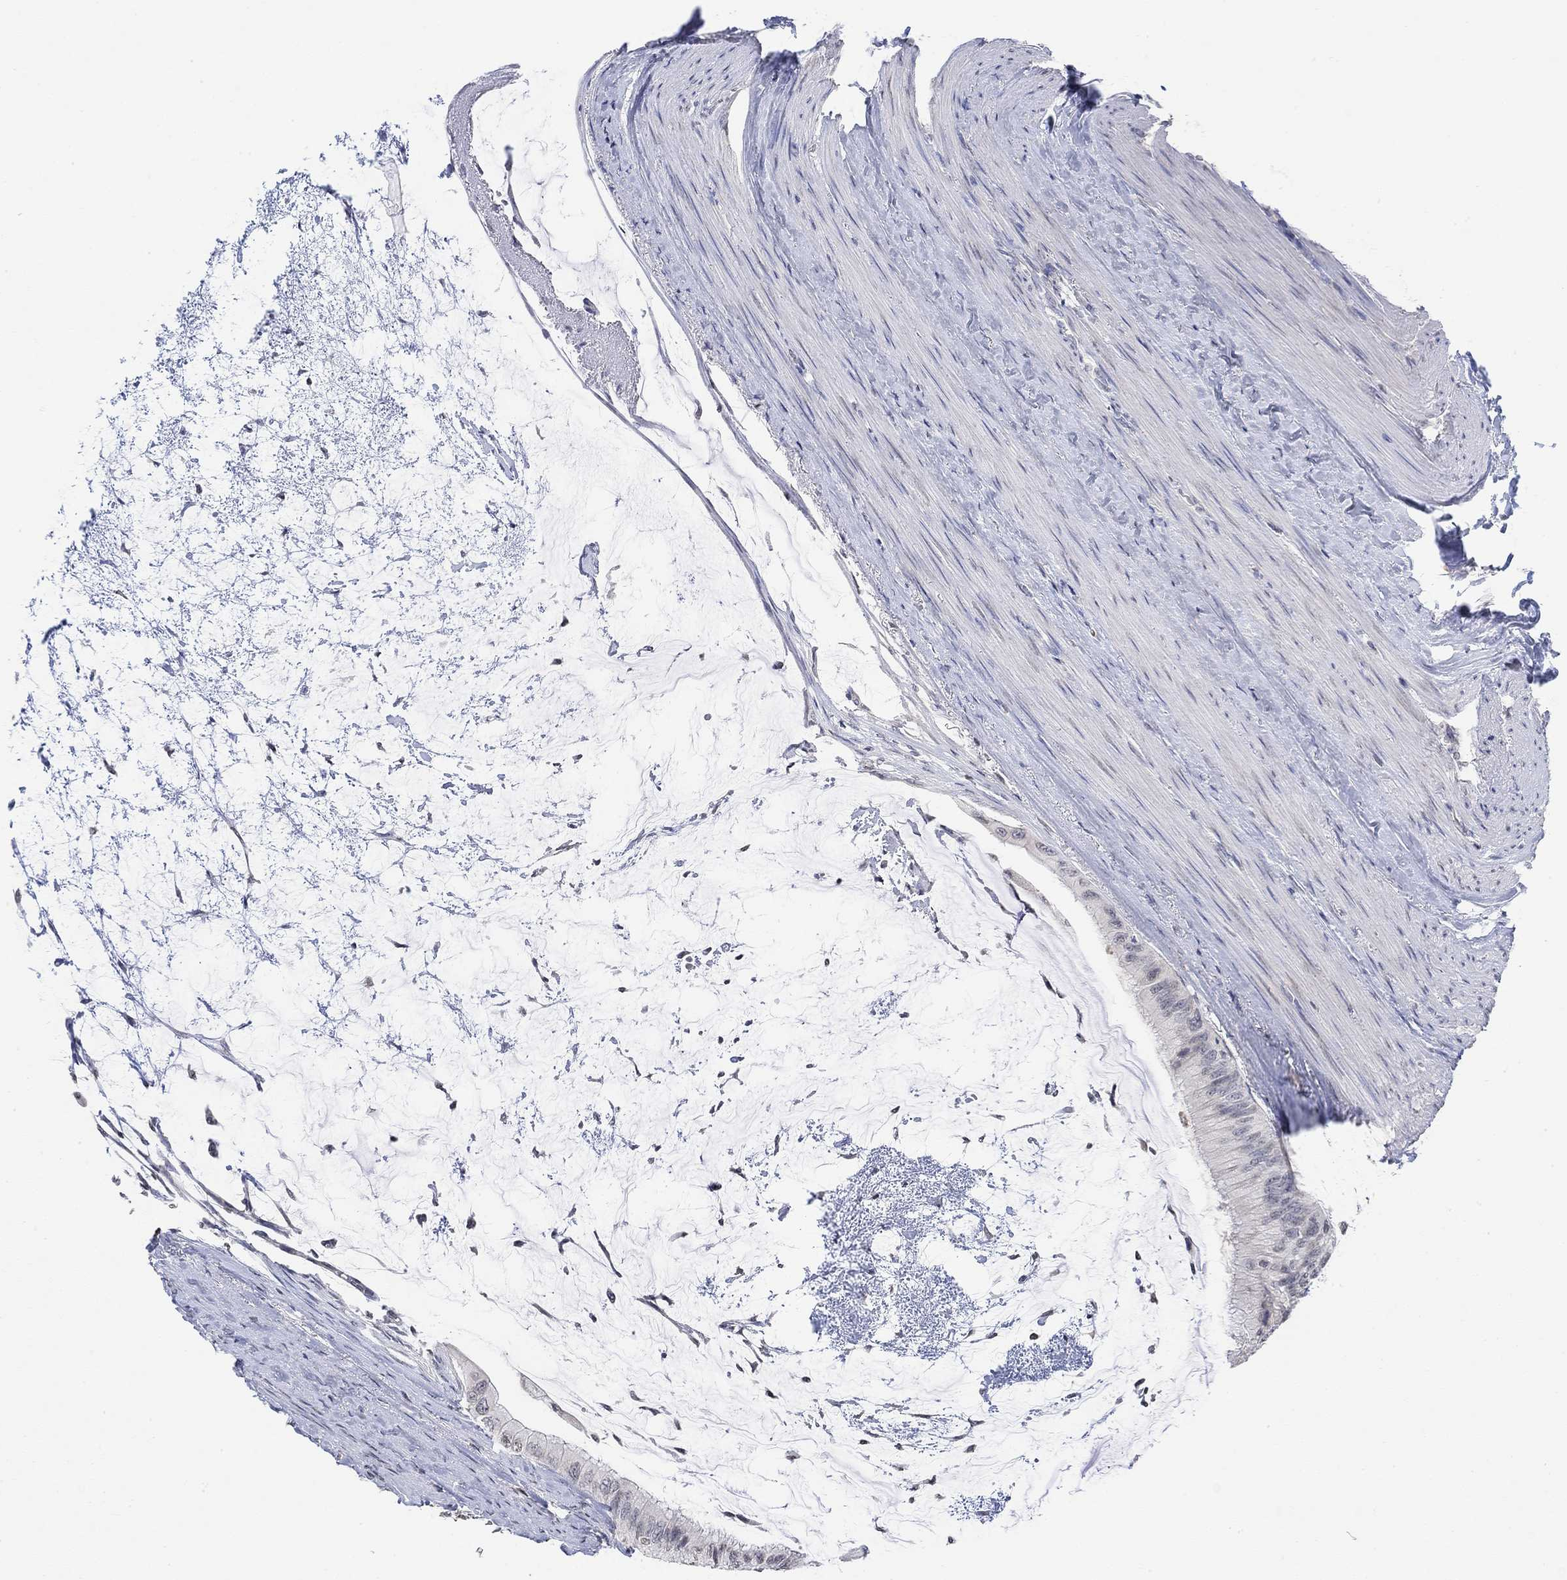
{"staining": {"intensity": "negative", "quantity": "none", "location": "none"}, "tissue": "colorectal cancer", "cell_type": "Tumor cells", "image_type": "cancer", "snomed": [{"axis": "morphology", "description": "Normal tissue, NOS"}, {"axis": "morphology", "description": "Adenocarcinoma, NOS"}, {"axis": "topography", "description": "Colon"}], "caption": "Protein analysis of colorectal adenocarcinoma displays no significant staining in tumor cells. The staining was performed using DAB (3,3'-diaminobenzidine) to visualize the protein expression in brown, while the nuclei were stained in blue with hematoxylin (Magnification: 20x).", "gene": "TMEM255A", "patient": {"sex": "male", "age": 65}}